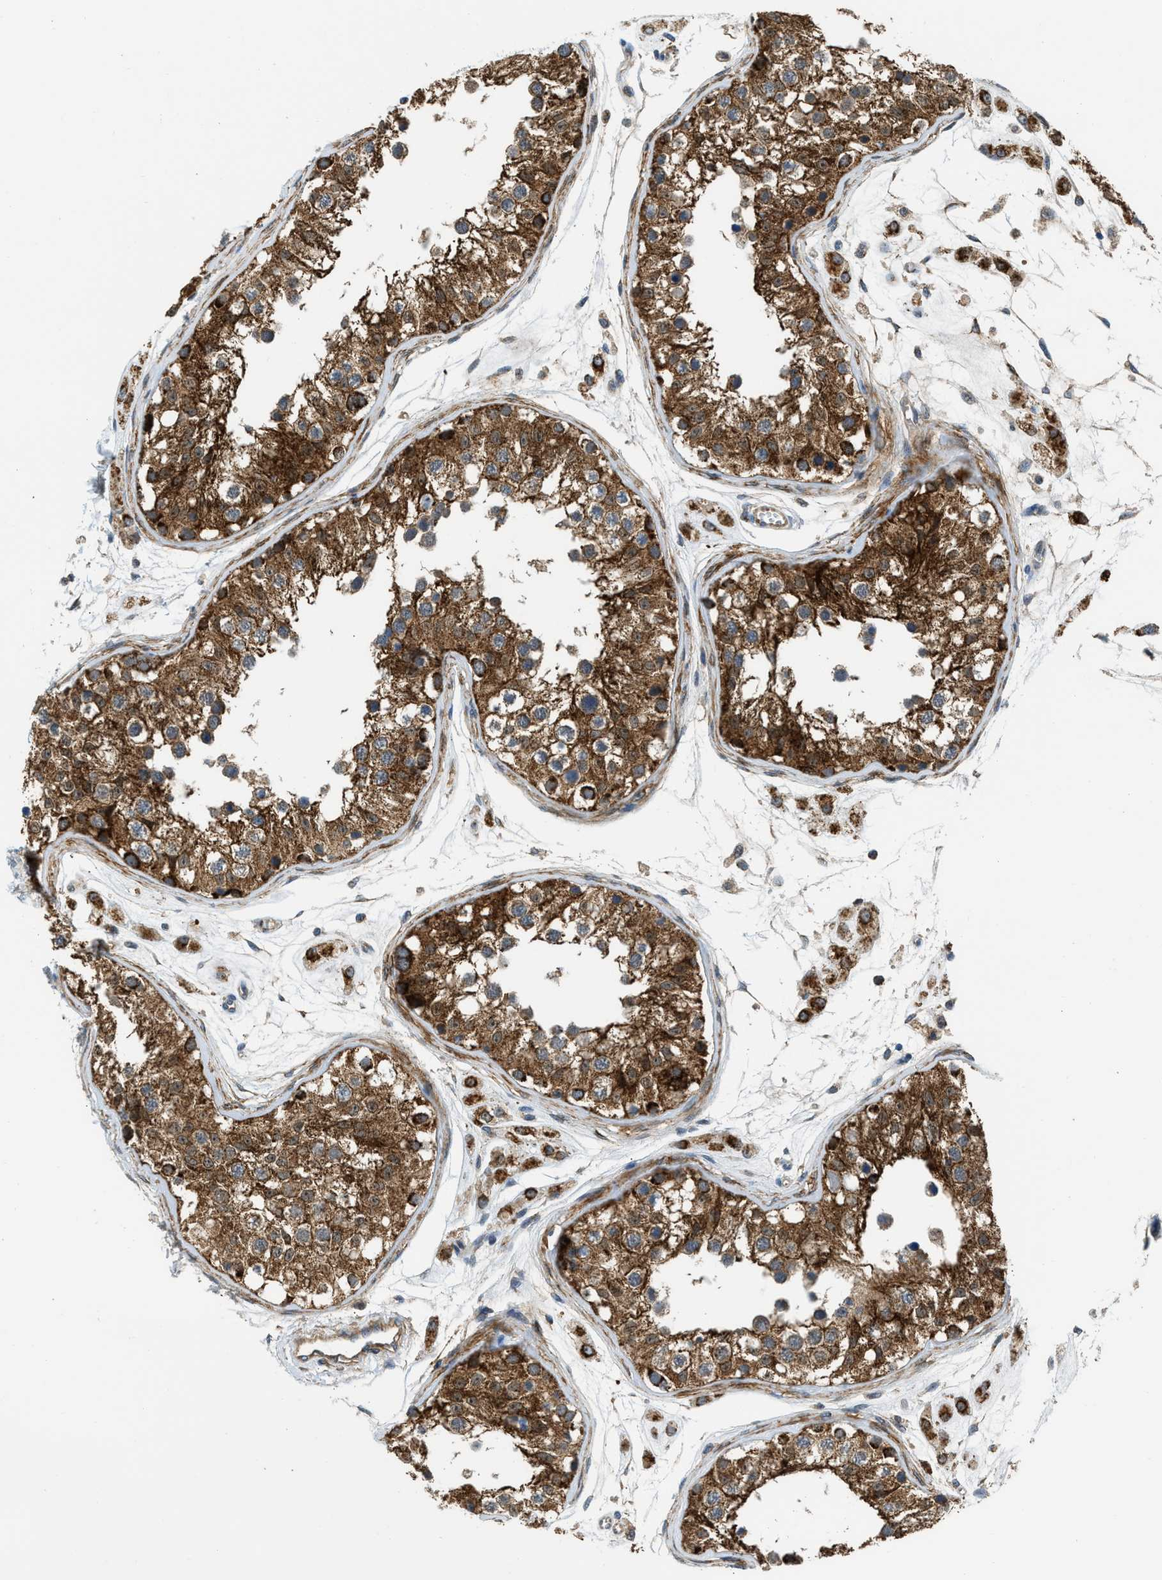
{"staining": {"intensity": "strong", "quantity": ">75%", "location": "cytoplasmic/membranous"}, "tissue": "testis", "cell_type": "Cells in seminiferous ducts", "image_type": "normal", "snomed": [{"axis": "morphology", "description": "Normal tissue, NOS"}, {"axis": "morphology", "description": "Adenocarcinoma, metastatic, NOS"}, {"axis": "topography", "description": "Testis"}], "caption": "DAB (3,3'-diaminobenzidine) immunohistochemical staining of normal human testis reveals strong cytoplasmic/membranous protein positivity in approximately >75% of cells in seminiferous ducts. (Brightfield microscopy of DAB IHC at high magnification).", "gene": "SESN2", "patient": {"sex": "male", "age": 26}}